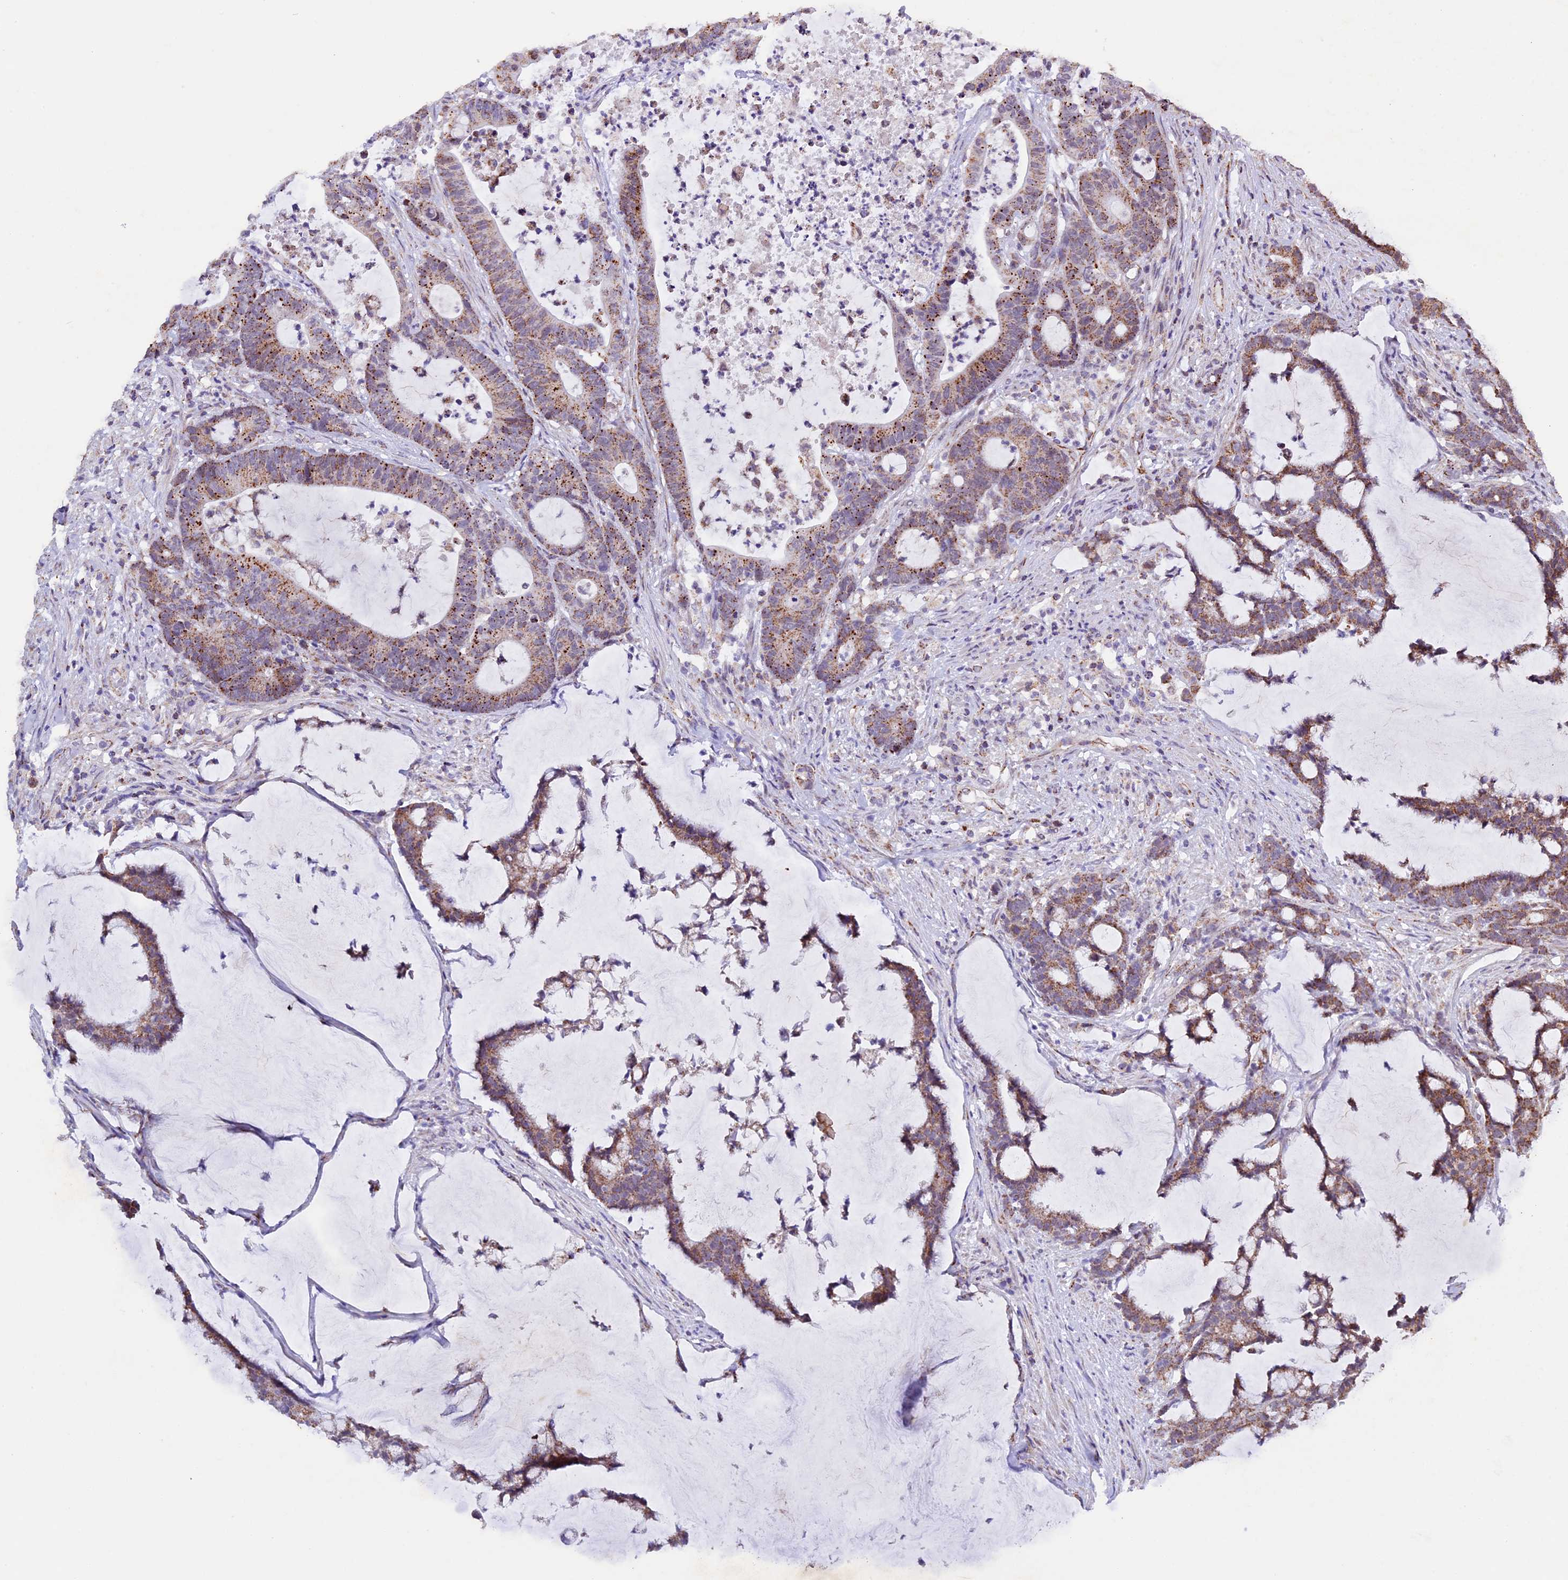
{"staining": {"intensity": "moderate", "quantity": ">75%", "location": "cytoplasmic/membranous"}, "tissue": "colorectal cancer", "cell_type": "Tumor cells", "image_type": "cancer", "snomed": [{"axis": "morphology", "description": "Adenocarcinoma, NOS"}, {"axis": "topography", "description": "Colon"}], "caption": "Immunohistochemical staining of human colorectal adenocarcinoma shows medium levels of moderate cytoplasmic/membranous staining in approximately >75% of tumor cells.", "gene": "TFAM", "patient": {"sex": "female", "age": 84}}